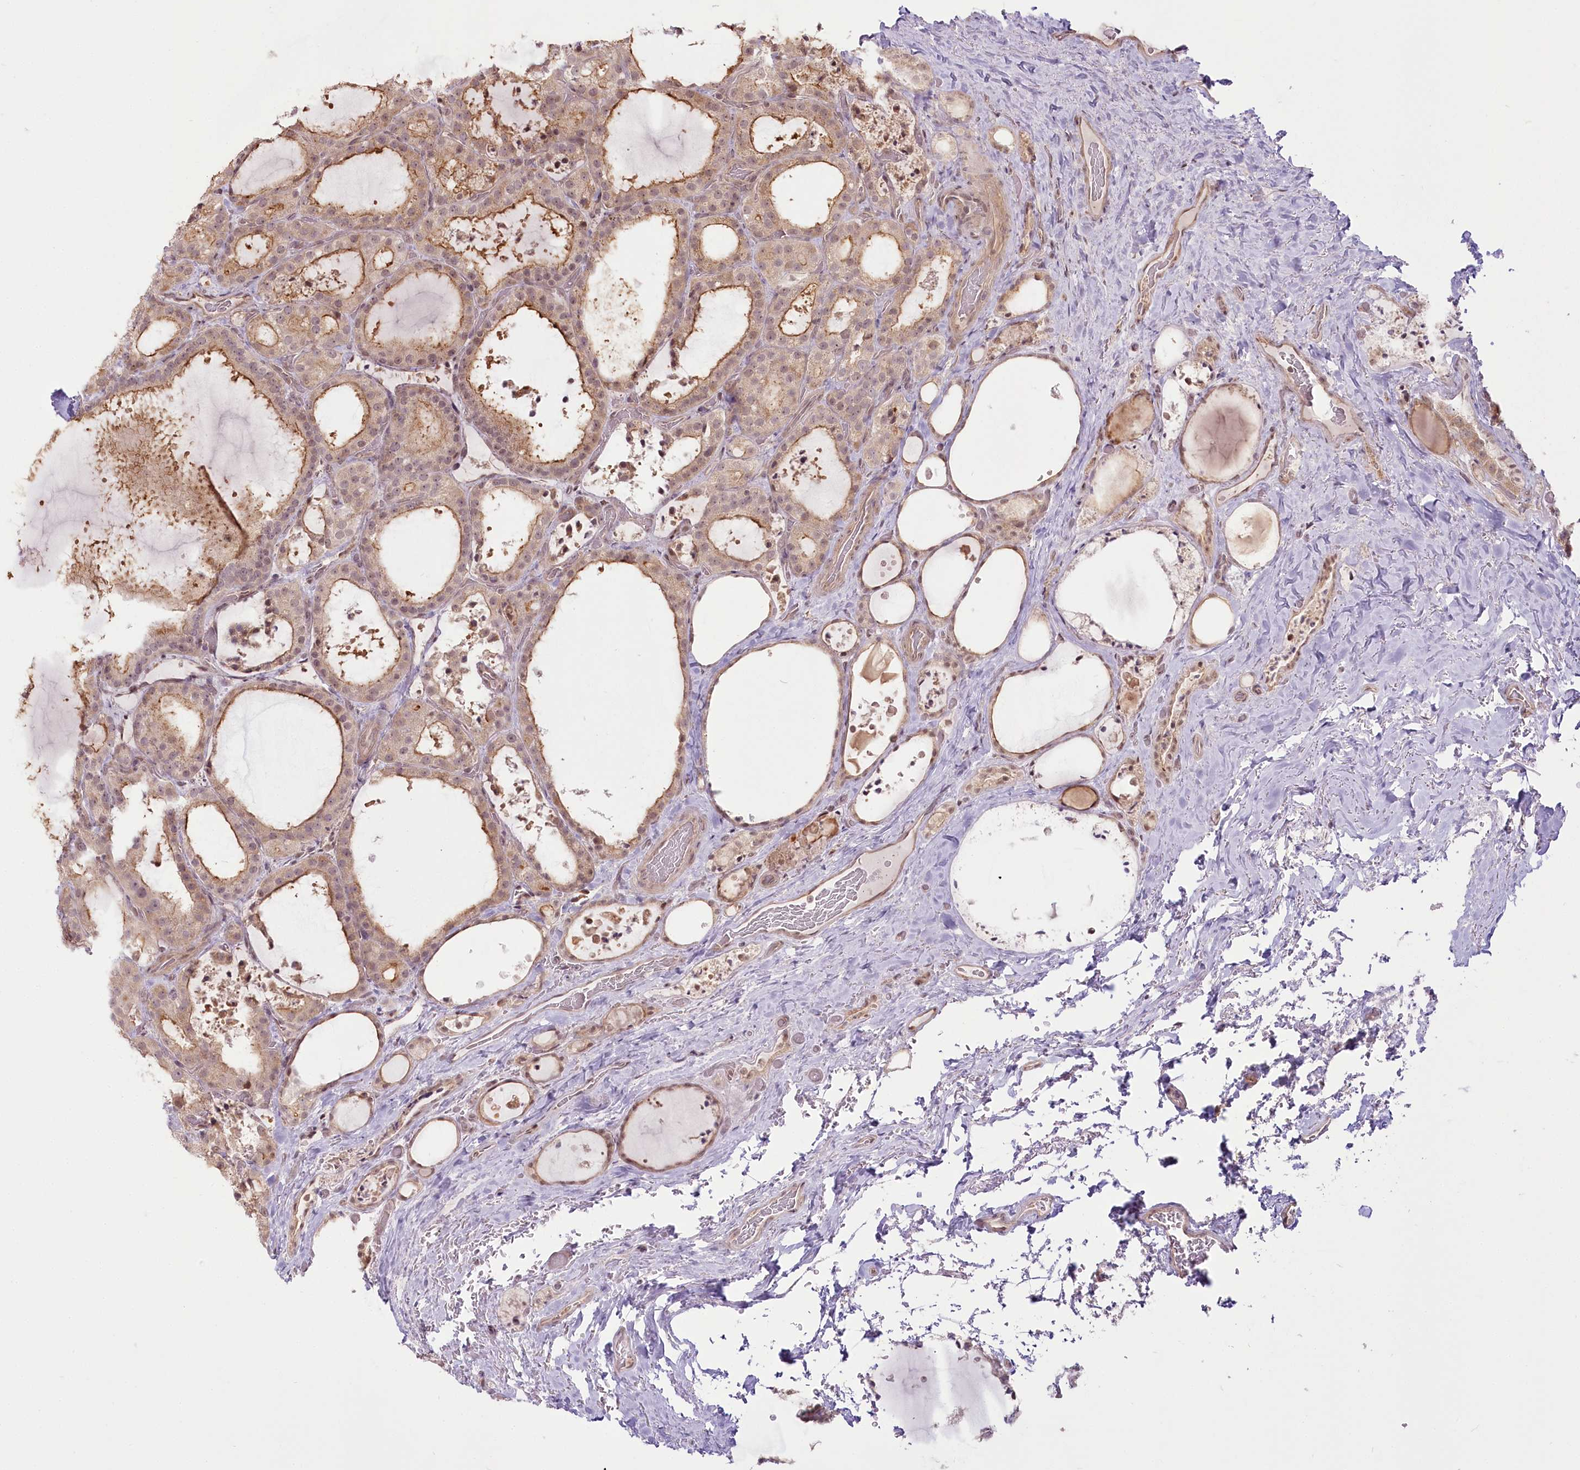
{"staining": {"intensity": "moderate", "quantity": "25%-75%", "location": "cytoplasmic/membranous,nuclear"}, "tissue": "thyroid cancer", "cell_type": "Tumor cells", "image_type": "cancer", "snomed": [{"axis": "morphology", "description": "Papillary adenocarcinoma, NOS"}, {"axis": "topography", "description": "Thyroid gland"}], "caption": "Thyroid cancer (papillary adenocarcinoma) tissue exhibits moderate cytoplasmic/membranous and nuclear positivity in approximately 25%-75% of tumor cells, visualized by immunohistochemistry. (DAB (3,3'-diaminobenzidine) IHC with brightfield microscopy, high magnification).", "gene": "R3HDM2", "patient": {"sex": "male", "age": 77}}